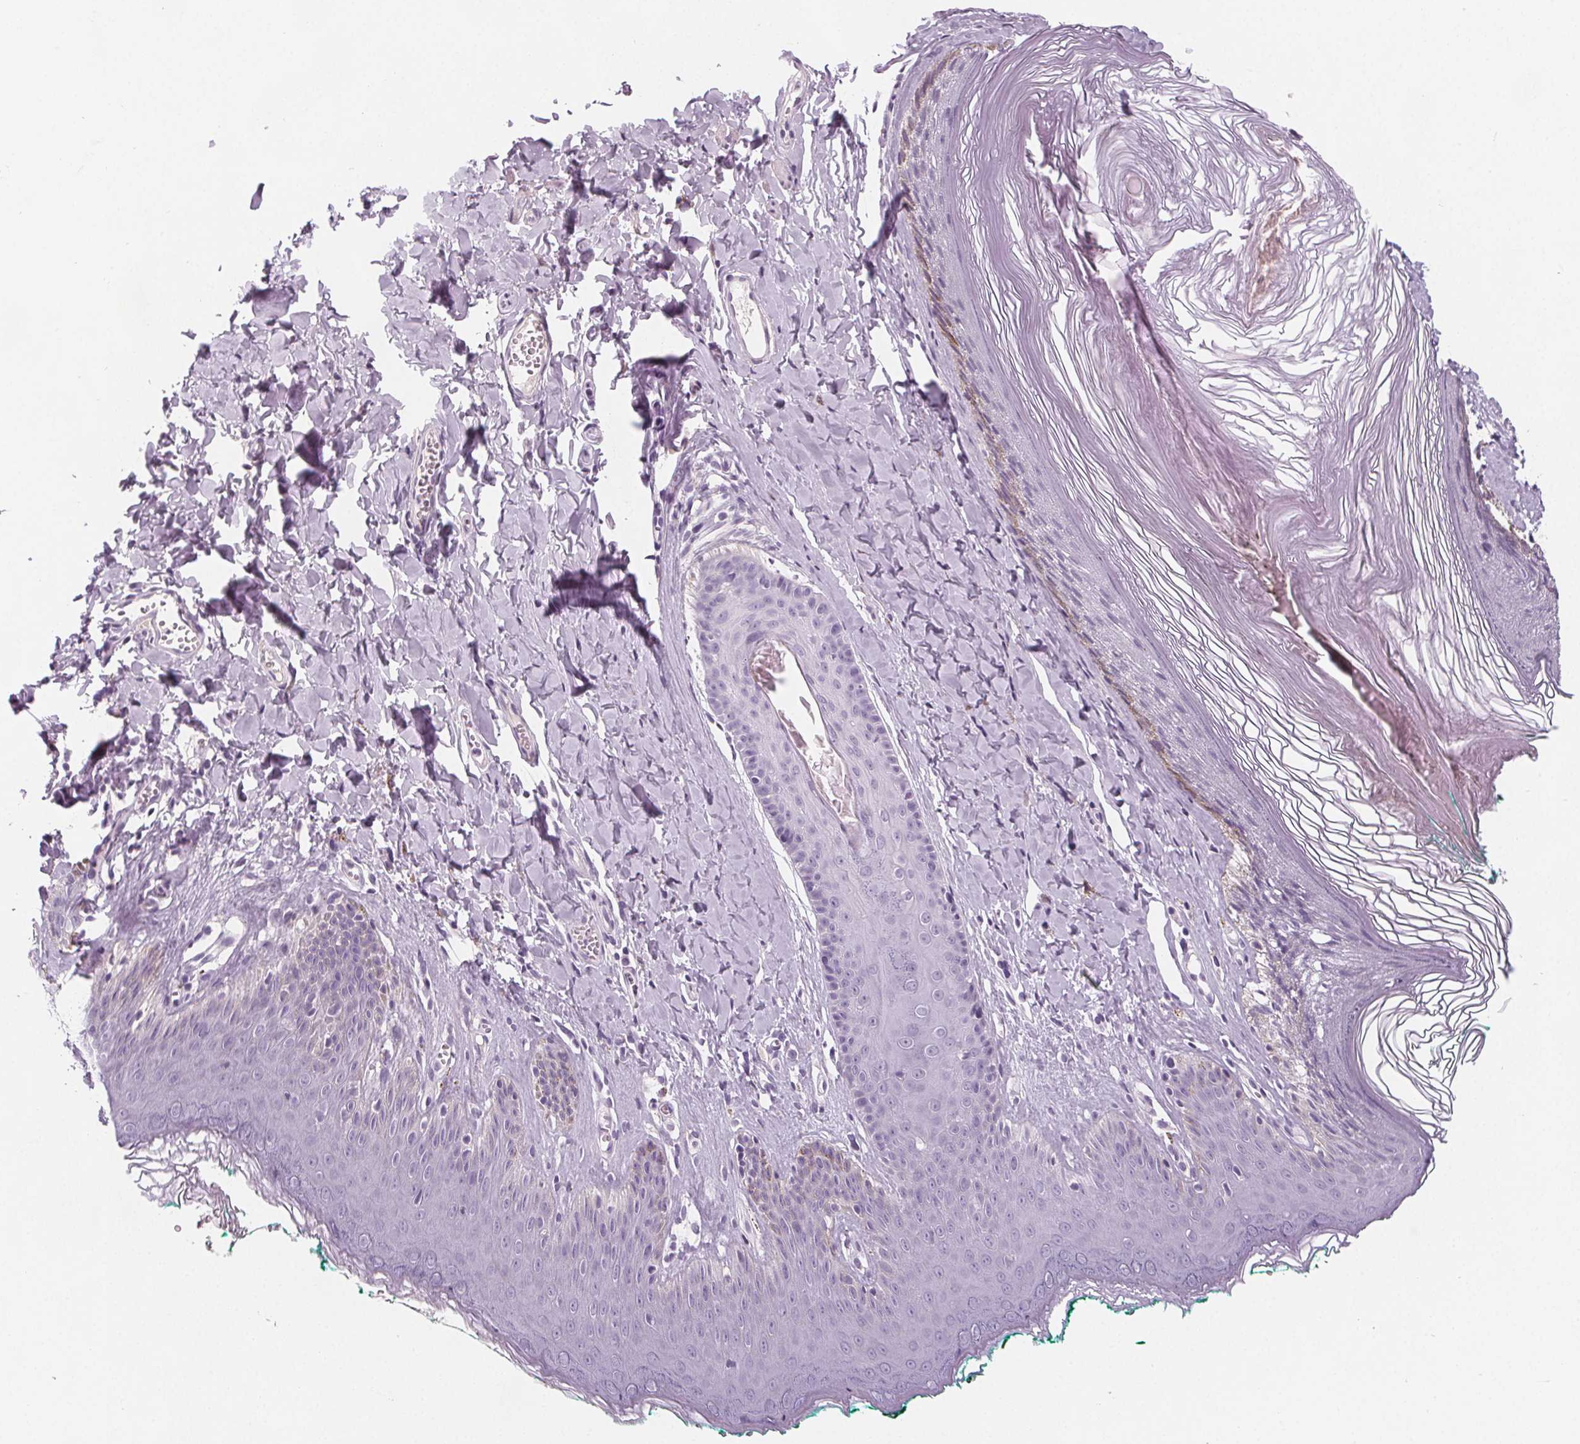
{"staining": {"intensity": "negative", "quantity": "none", "location": "none"}, "tissue": "skin", "cell_type": "Epidermal cells", "image_type": "normal", "snomed": [{"axis": "morphology", "description": "Normal tissue, NOS"}, {"axis": "topography", "description": "Vulva"}, {"axis": "topography", "description": "Peripheral nerve tissue"}], "caption": "Immunohistochemistry (IHC) image of normal skin stained for a protein (brown), which shows no staining in epidermal cells.", "gene": "SLC5A12", "patient": {"sex": "female", "age": 66}}